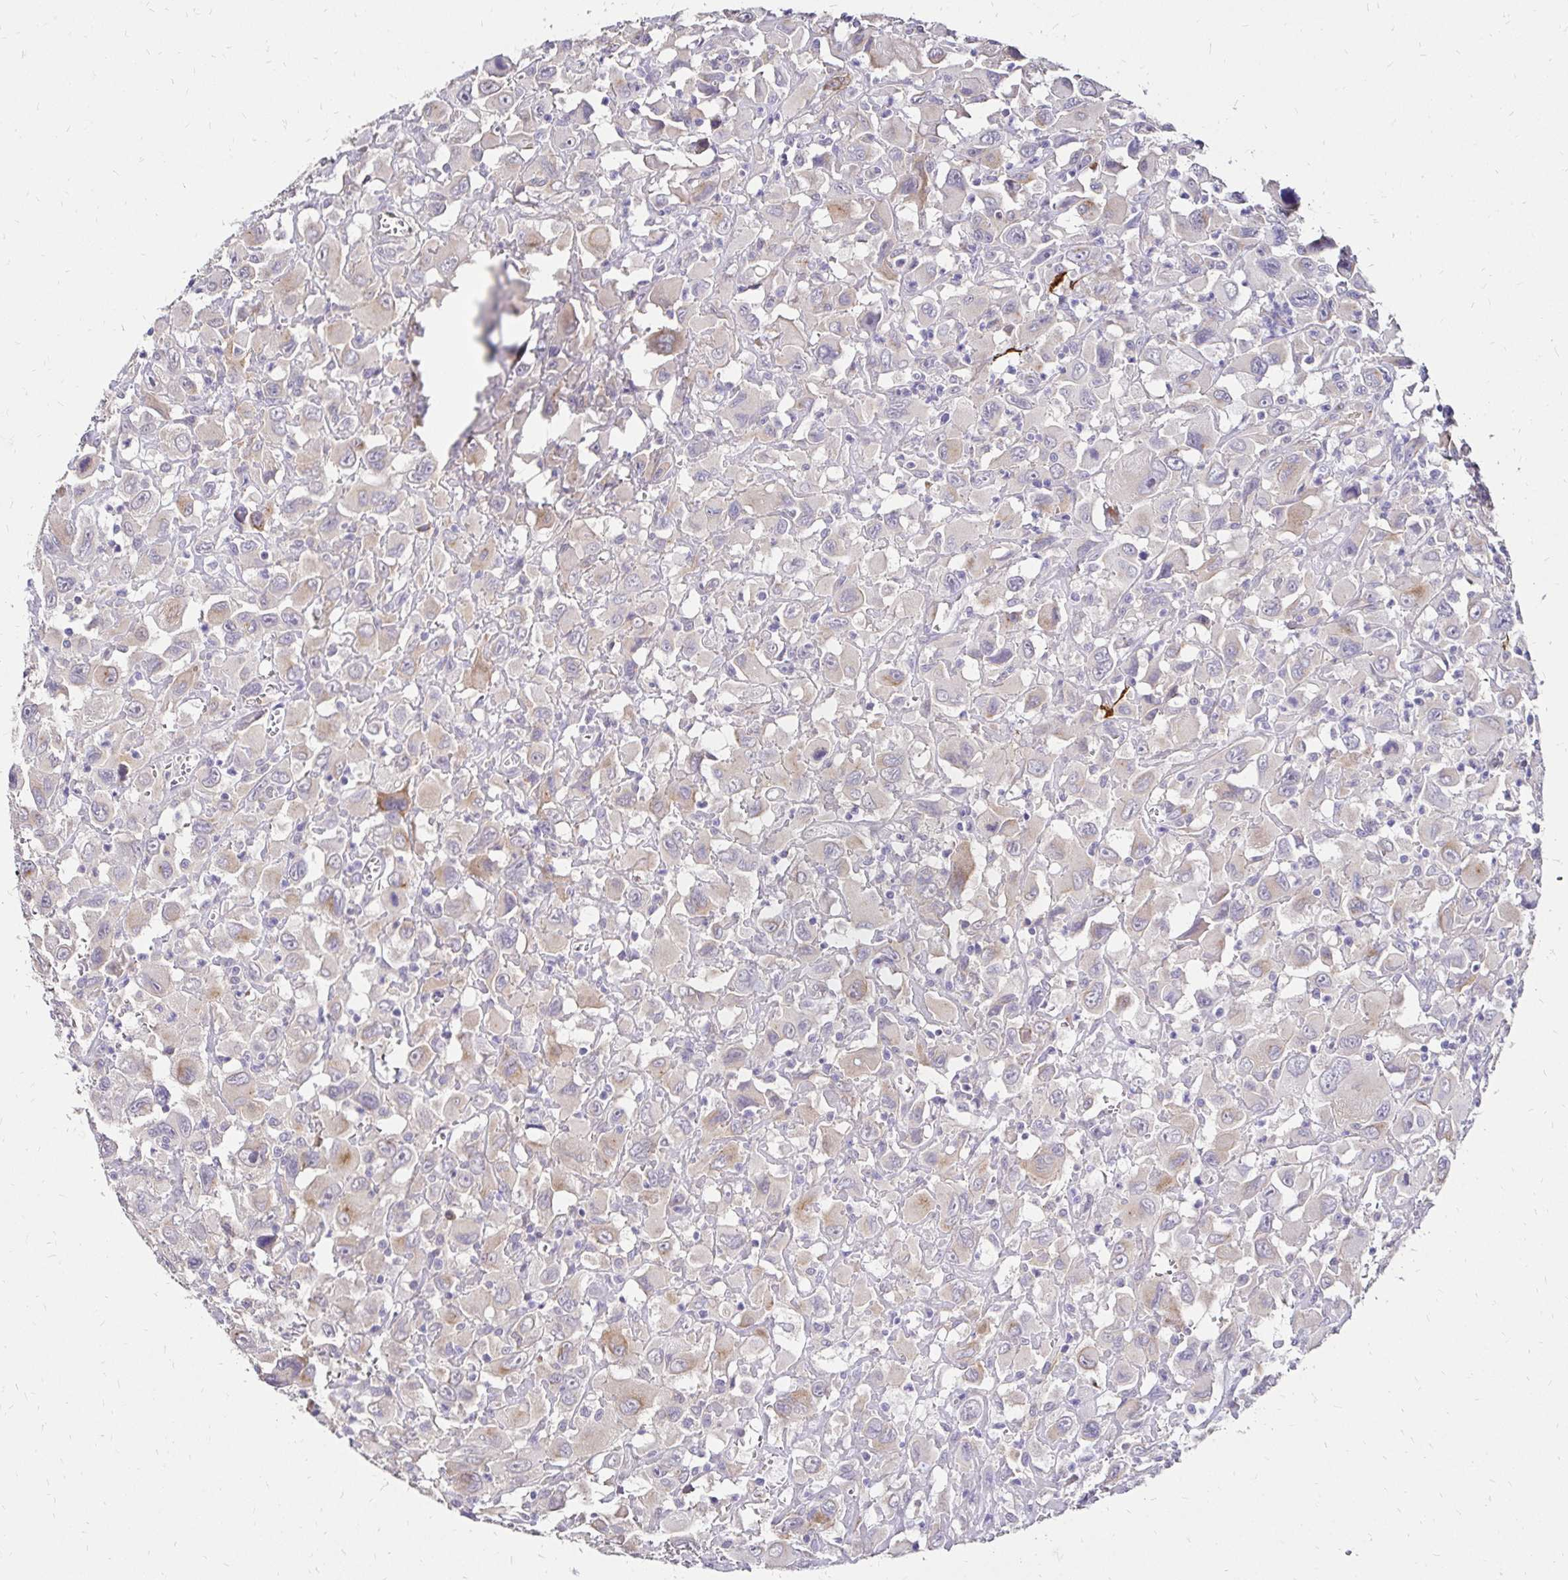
{"staining": {"intensity": "moderate", "quantity": "<25%", "location": "cytoplasmic/membranous"}, "tissue": "head and neck cancer", "cell_type": "Tumor cells", "image_type": "cancer", "snomed": [{"axis": "morphology", "description": "Squamous cell carcinoma, NOS"}, {"axis": "morphology", "description": "Squamous cell carcinoma, metastatic, NOS"}, {"axis": "topography", "description": "Oral tissue"}, {"axis": "topography", "description": "Head-Neck"}], "caption": "Brown immunohistochemical staining in head and neck cancer (metastatic squamous cell carcinoma) shows moderate cytoplasmic/membranous positivity in about <25% of tumor cells.", "gene": "PRIMA1", "patient": {"sex": "female", "age": 85}}